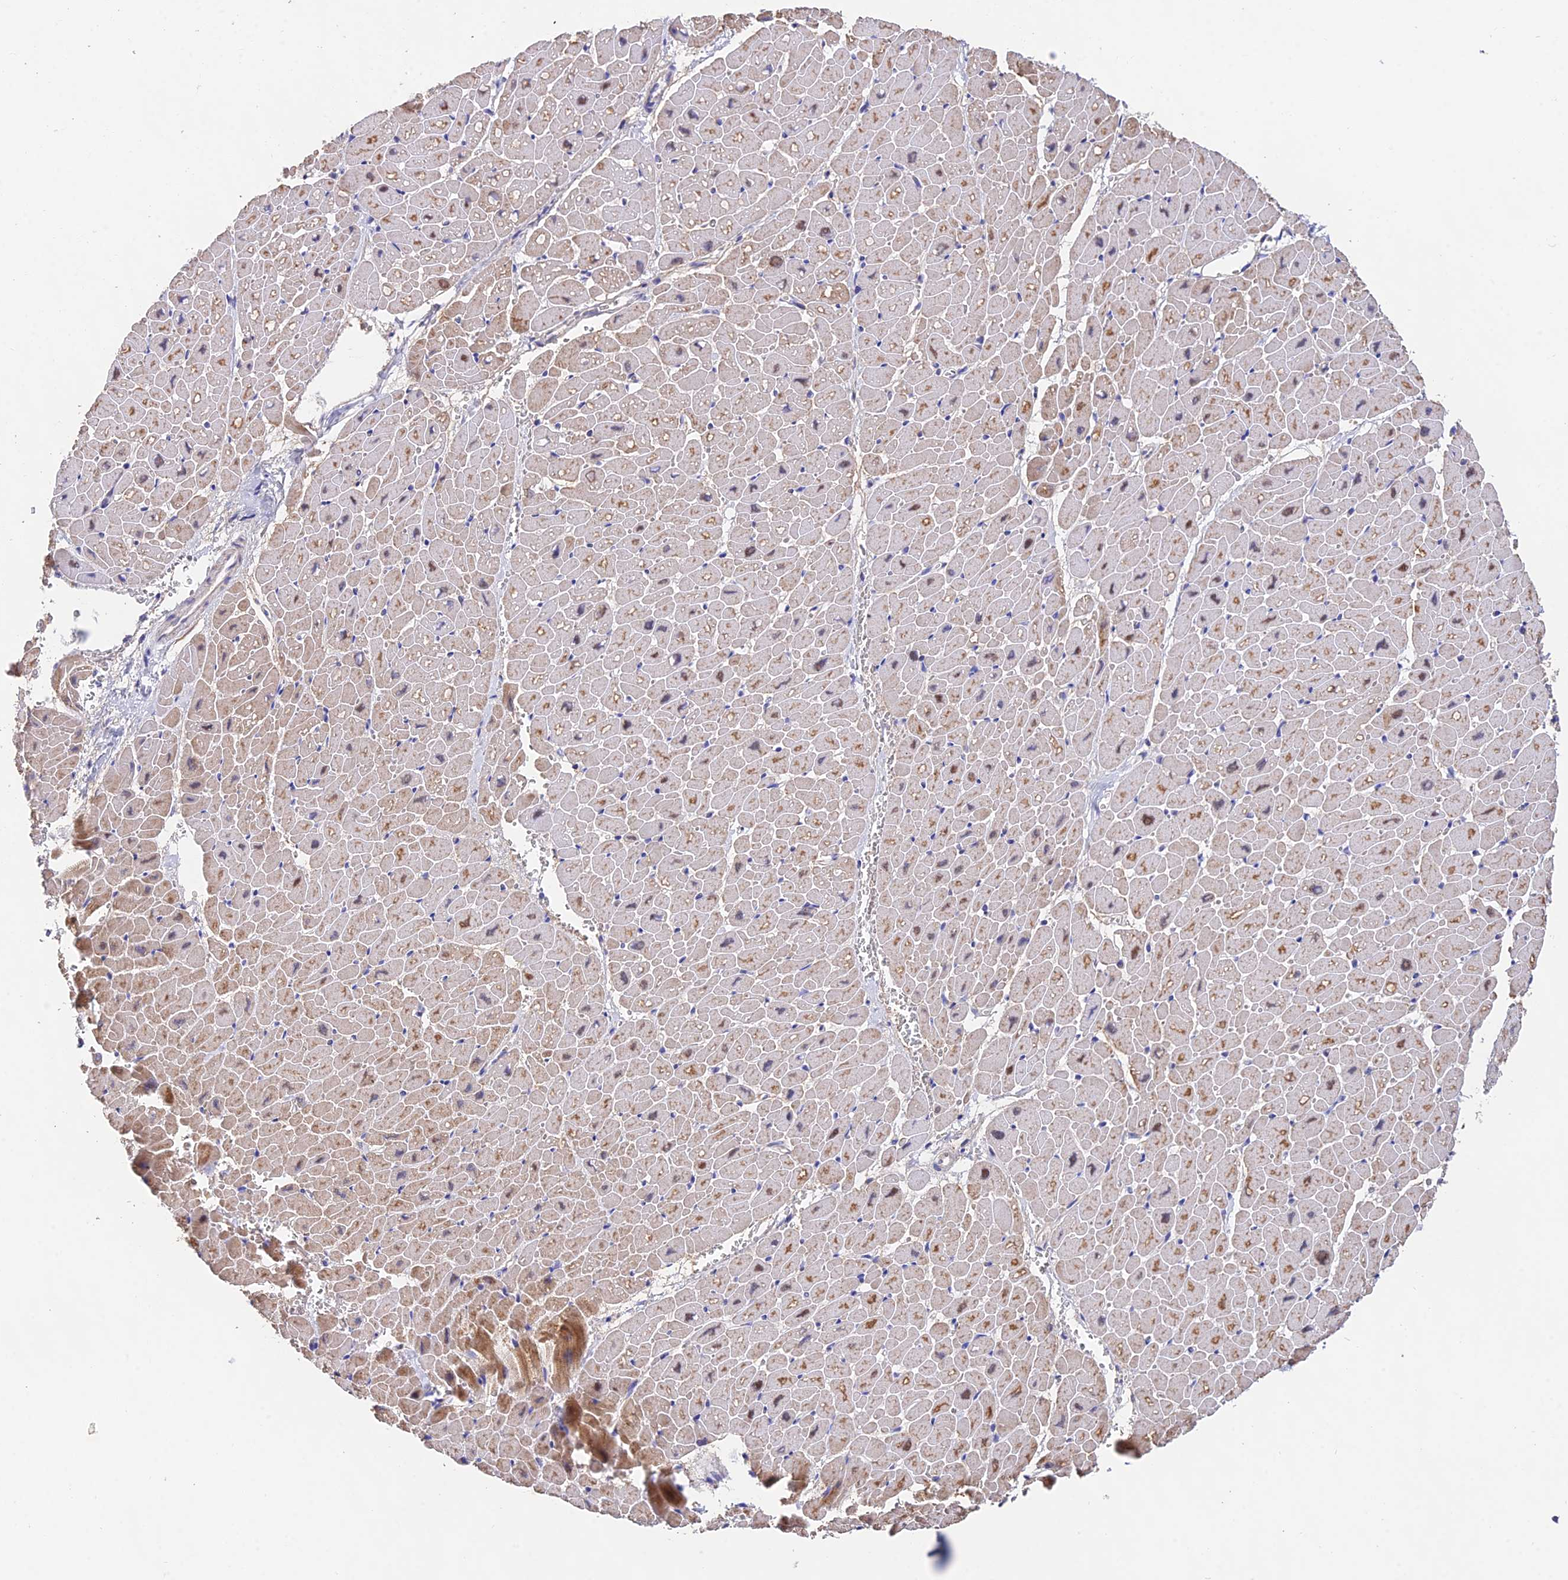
{"staining": {"intensity": "moderate", "quantity": "25%-75%", "location": "cytoplasmic/membranous"}, "tissue": "heart muscle", "cell_type": "Cardiomyocytes", "image_type": "normal", "snomed": [{"axis": "morphology", "description": "Normal tissue, NOS"}, {"axis": "topography", "description": "Heart"}], "caption": "Immunohistochemical staining of normal human heart muscle reveals moderate cytoplasmic/membranous protein staining in approximately 25%-75% of cardiomyocytes. (brown staining indicates protein expression, while blue staining denotes nuclei).", "gene": "PPP2R2A", "patient": {"sex": "male", "age": 45}}